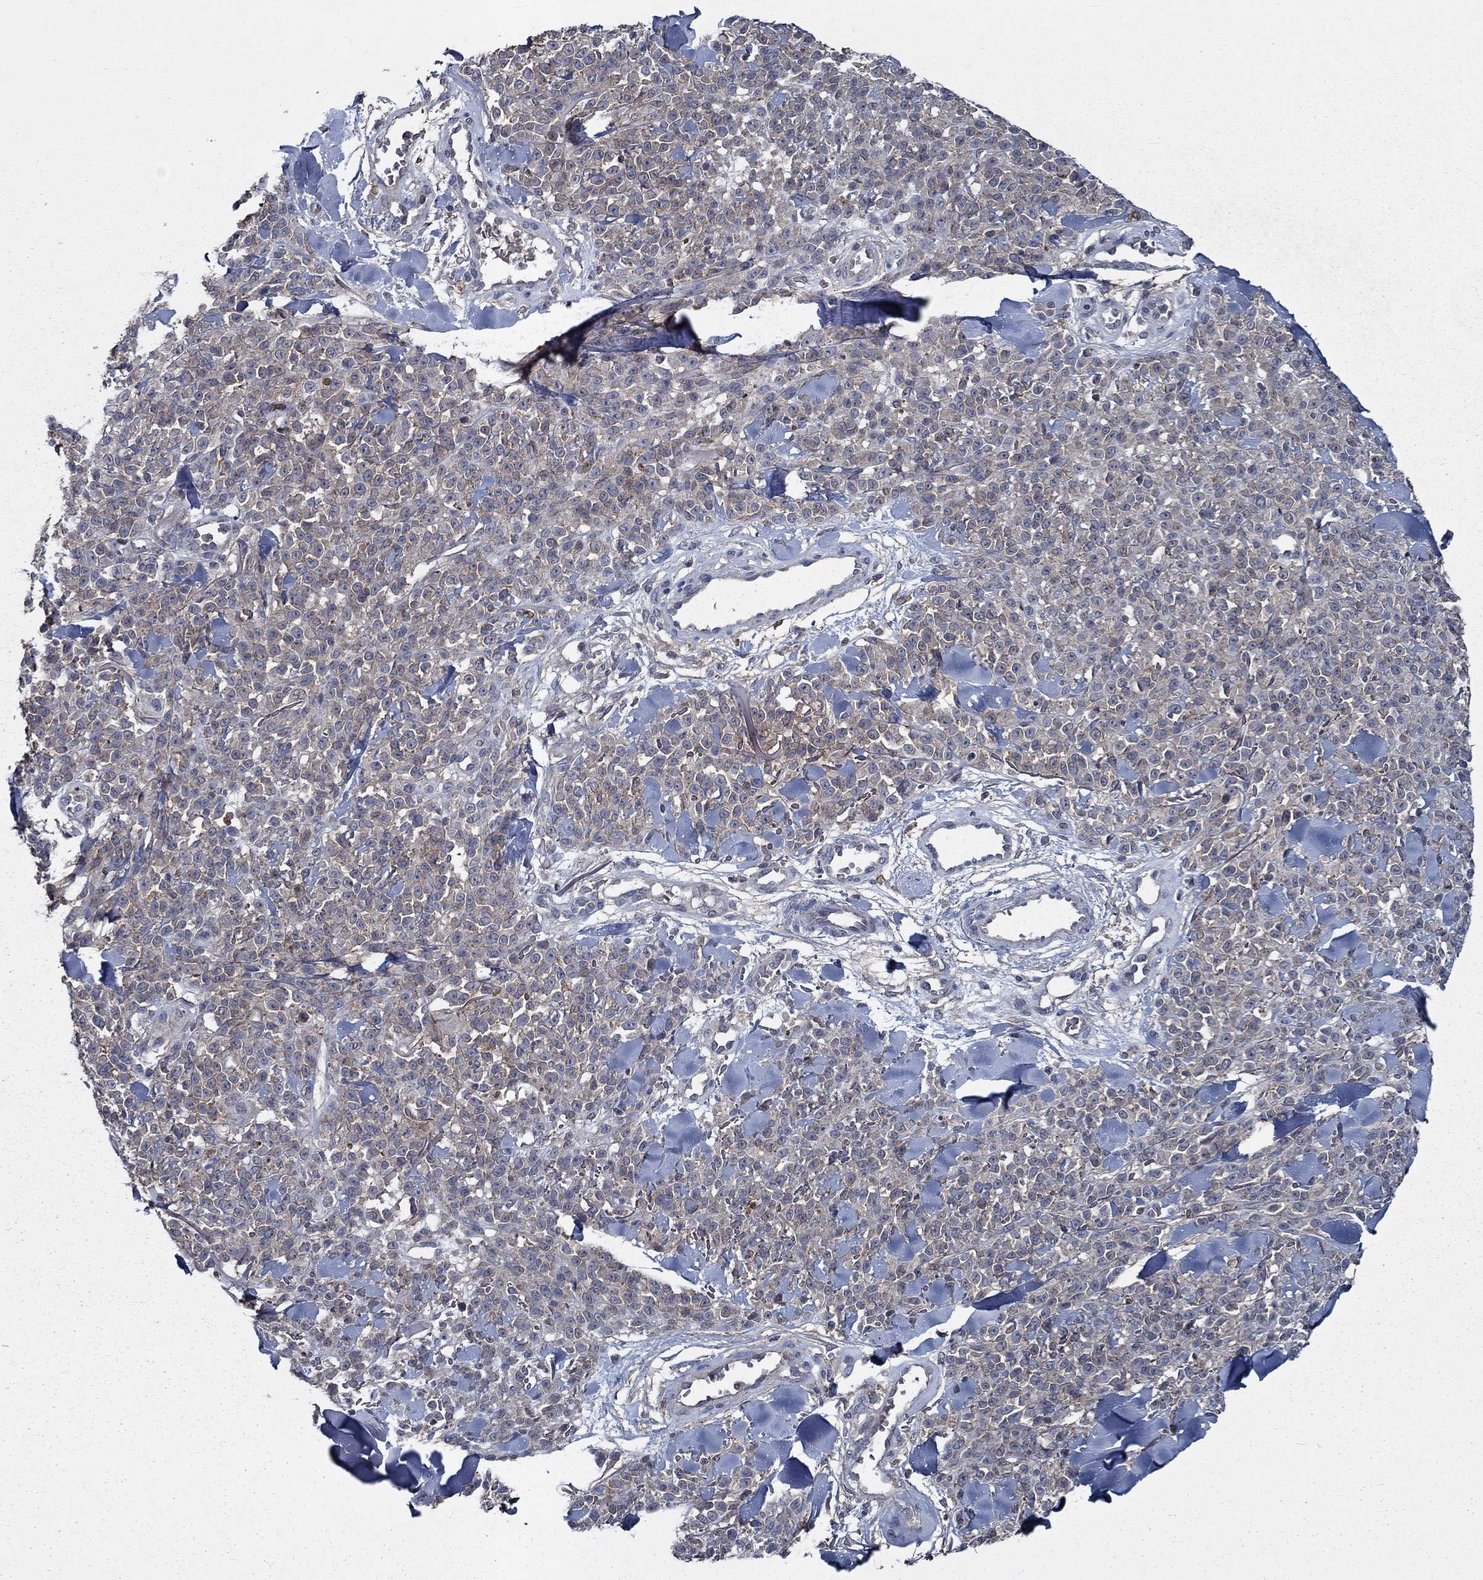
{"staining": {"intensity": "weak", "quantity": "25%-75%", "location": "cytoplasmic/membranous"}, "tissue": "melanoma", "cell_type": "Tumor cells", "image_type": "cancer", "snomed": [{"axis": "morphology", "description": "Malignant melanoma, NOS"}, {"axis": "topography", "description": "Skin"}, {"axis": "topography", "description": "Skin of trunk"}], "caption": "Protein expression analysis of malignant melanoma shows weak cytoplasmic/membranous staining in approximately 25%-75% of tumor cells. The protein of interest is stained brown, and the nuclei are stained in blue (DAB IHC with brightfield microscopy, high magnification).", "gene": "SLC44A1", "patient": {"sex": "male", "age": 74}}